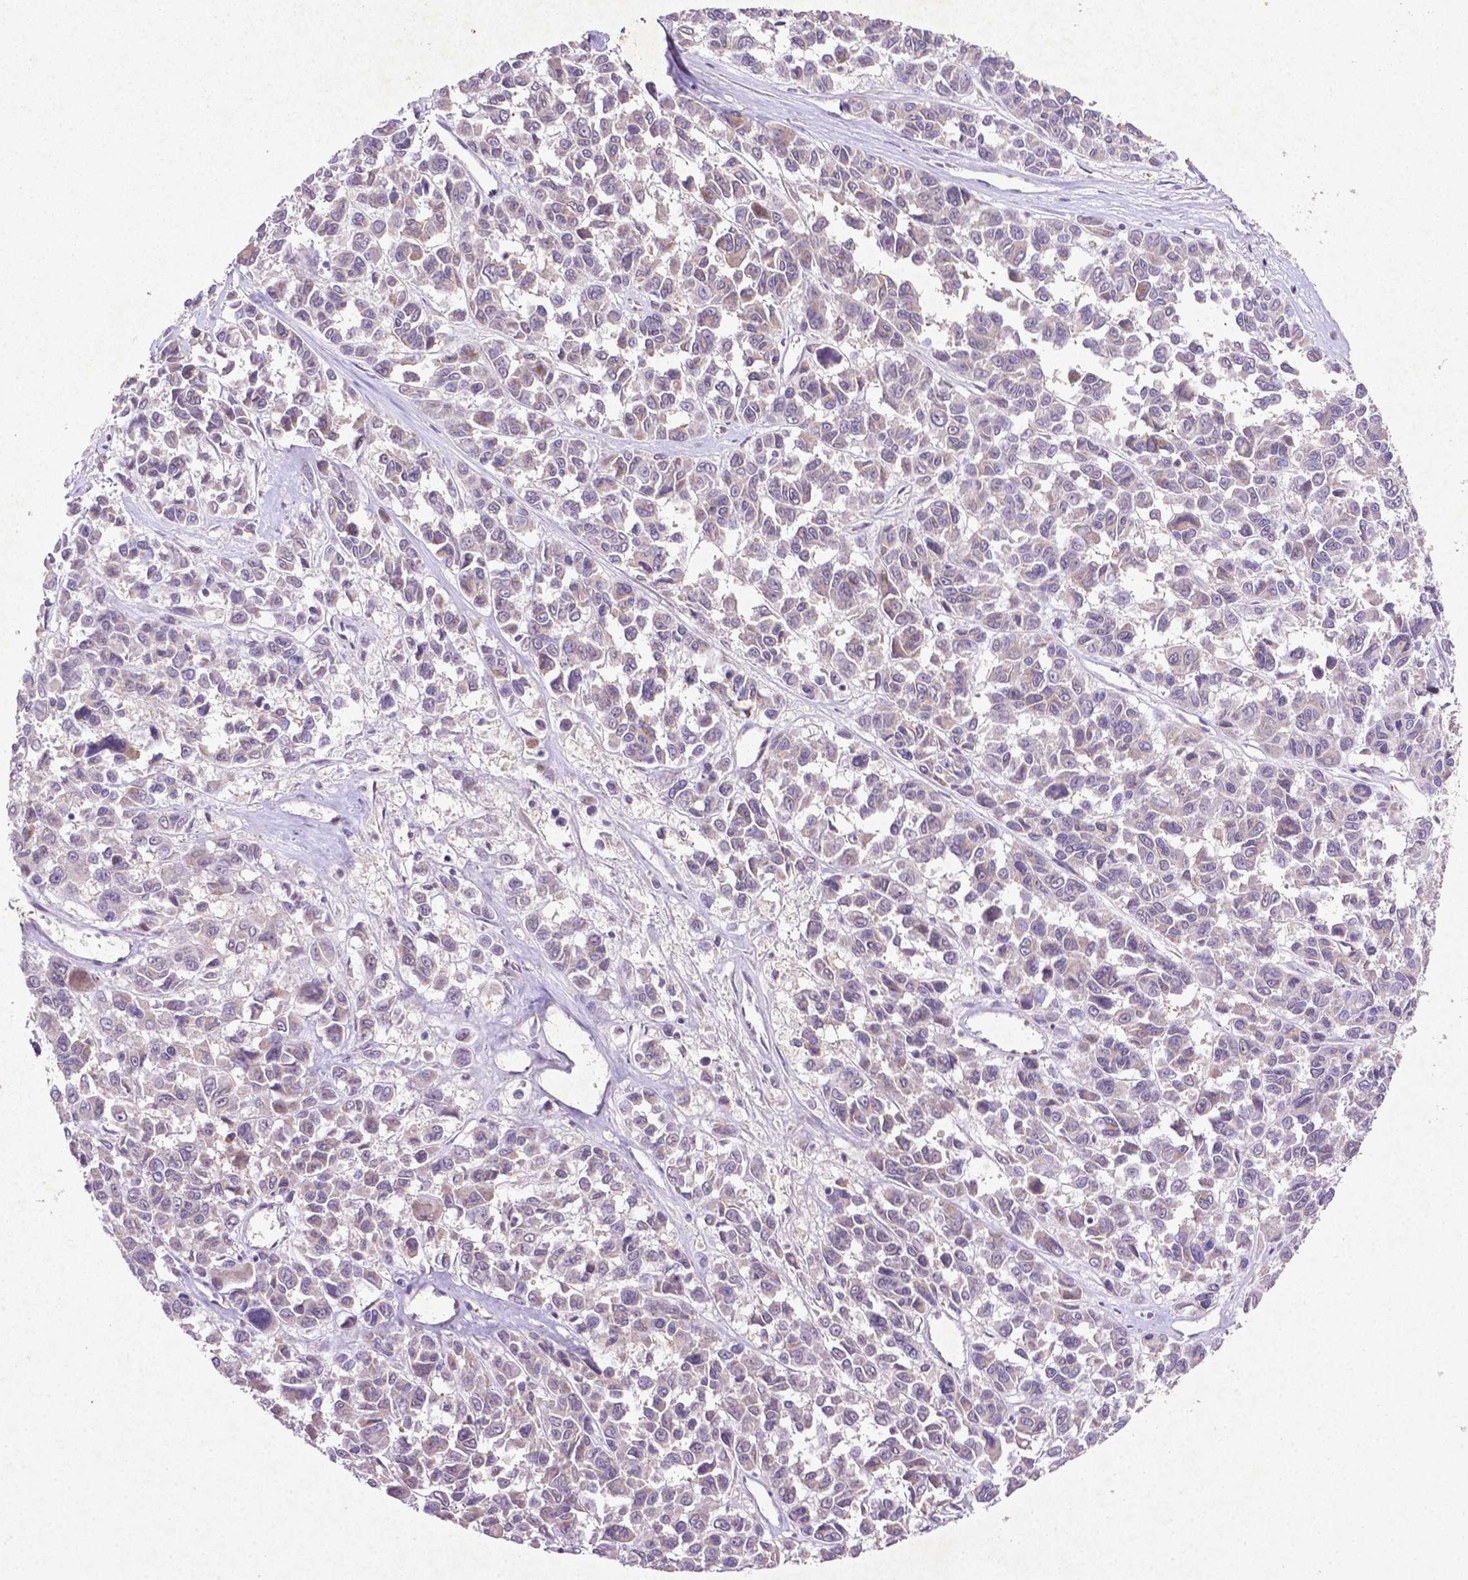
{"staining": {"intensity": "moderate", "quantity": "25%-75%", "location": "cytoplasmic/membranous"}, "tissue": "melanoma", "cell_type": "Tumor cells", "image_type": "cancer", "snomed": [{"axis": "morphology", "description": "Malignant melanoma, NOS"}, {"axis": "topography", "description": "Skin"}], "caption": "The image exhibits staining of melanoma, revealing moderate cytoplasmic/membranous protein staining (brown color) within tumor cells. The staining is performed using DAB brown chromogen to label protein expression. The nuclei are counter-stained blue using hematoxylin.", "gene": "MTOR", "patient": {"sex": "female", "age": 66}}